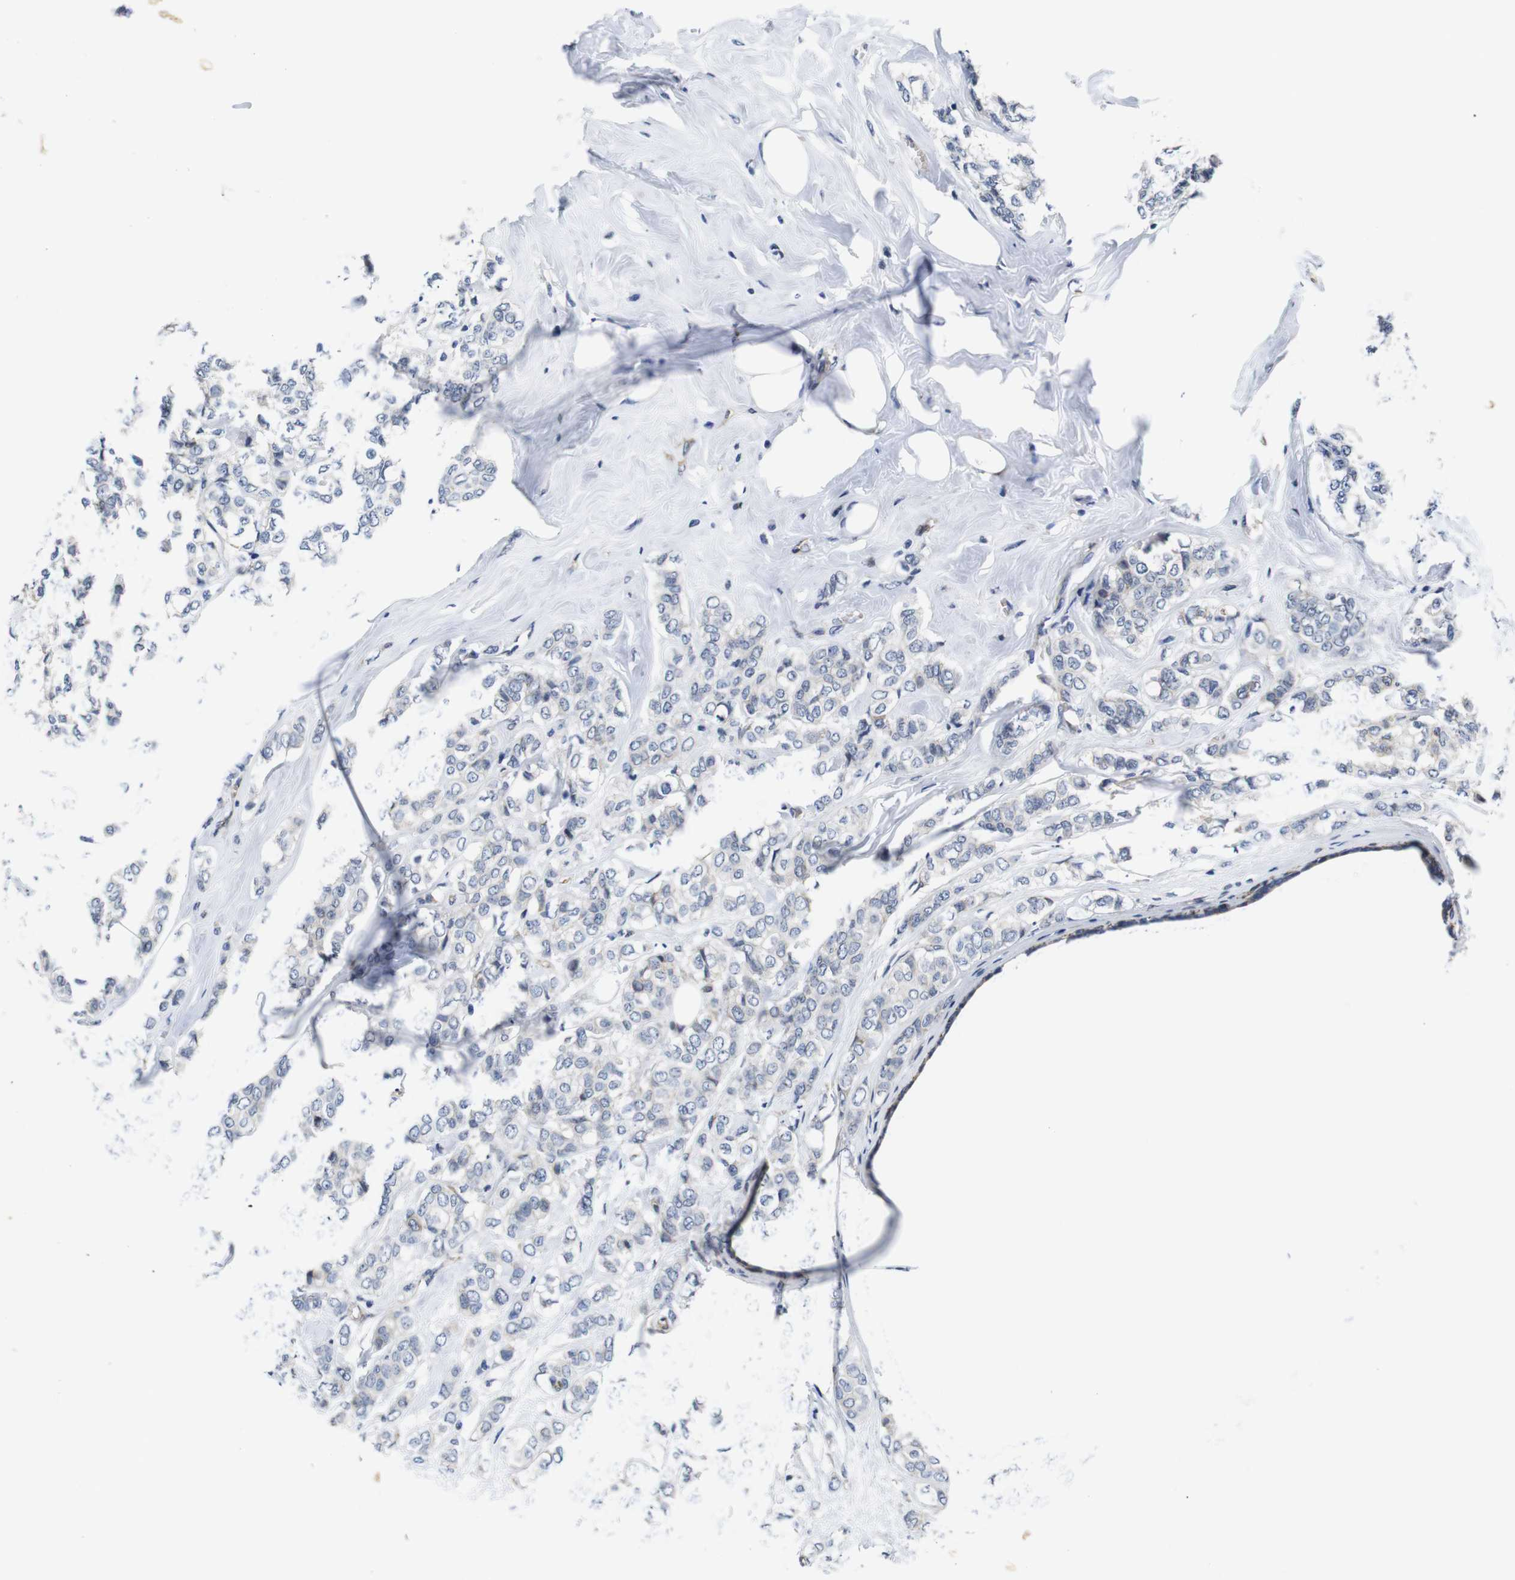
{"staining": {"intensity": "negative", "quantity": "none", "location": "none"}, "tissue": "breast cancer", "cell_type": "Tumor cells", "image_type": "cancer", "snomed": [{"axis": "morphology", "description": "Lobular carcinoma"}, {"axis": "topography", "description": "Breast"}], "caption": "Immunohistochemistry micrograph of neoplastic tissue: breast lobular carcinoma stained with DAB (3,3'-diaminobenzidine) shows no significant protein positivity in tumor cells.", "gene": "SOCS3", "patient": {"sex": "female", "age": 60}}